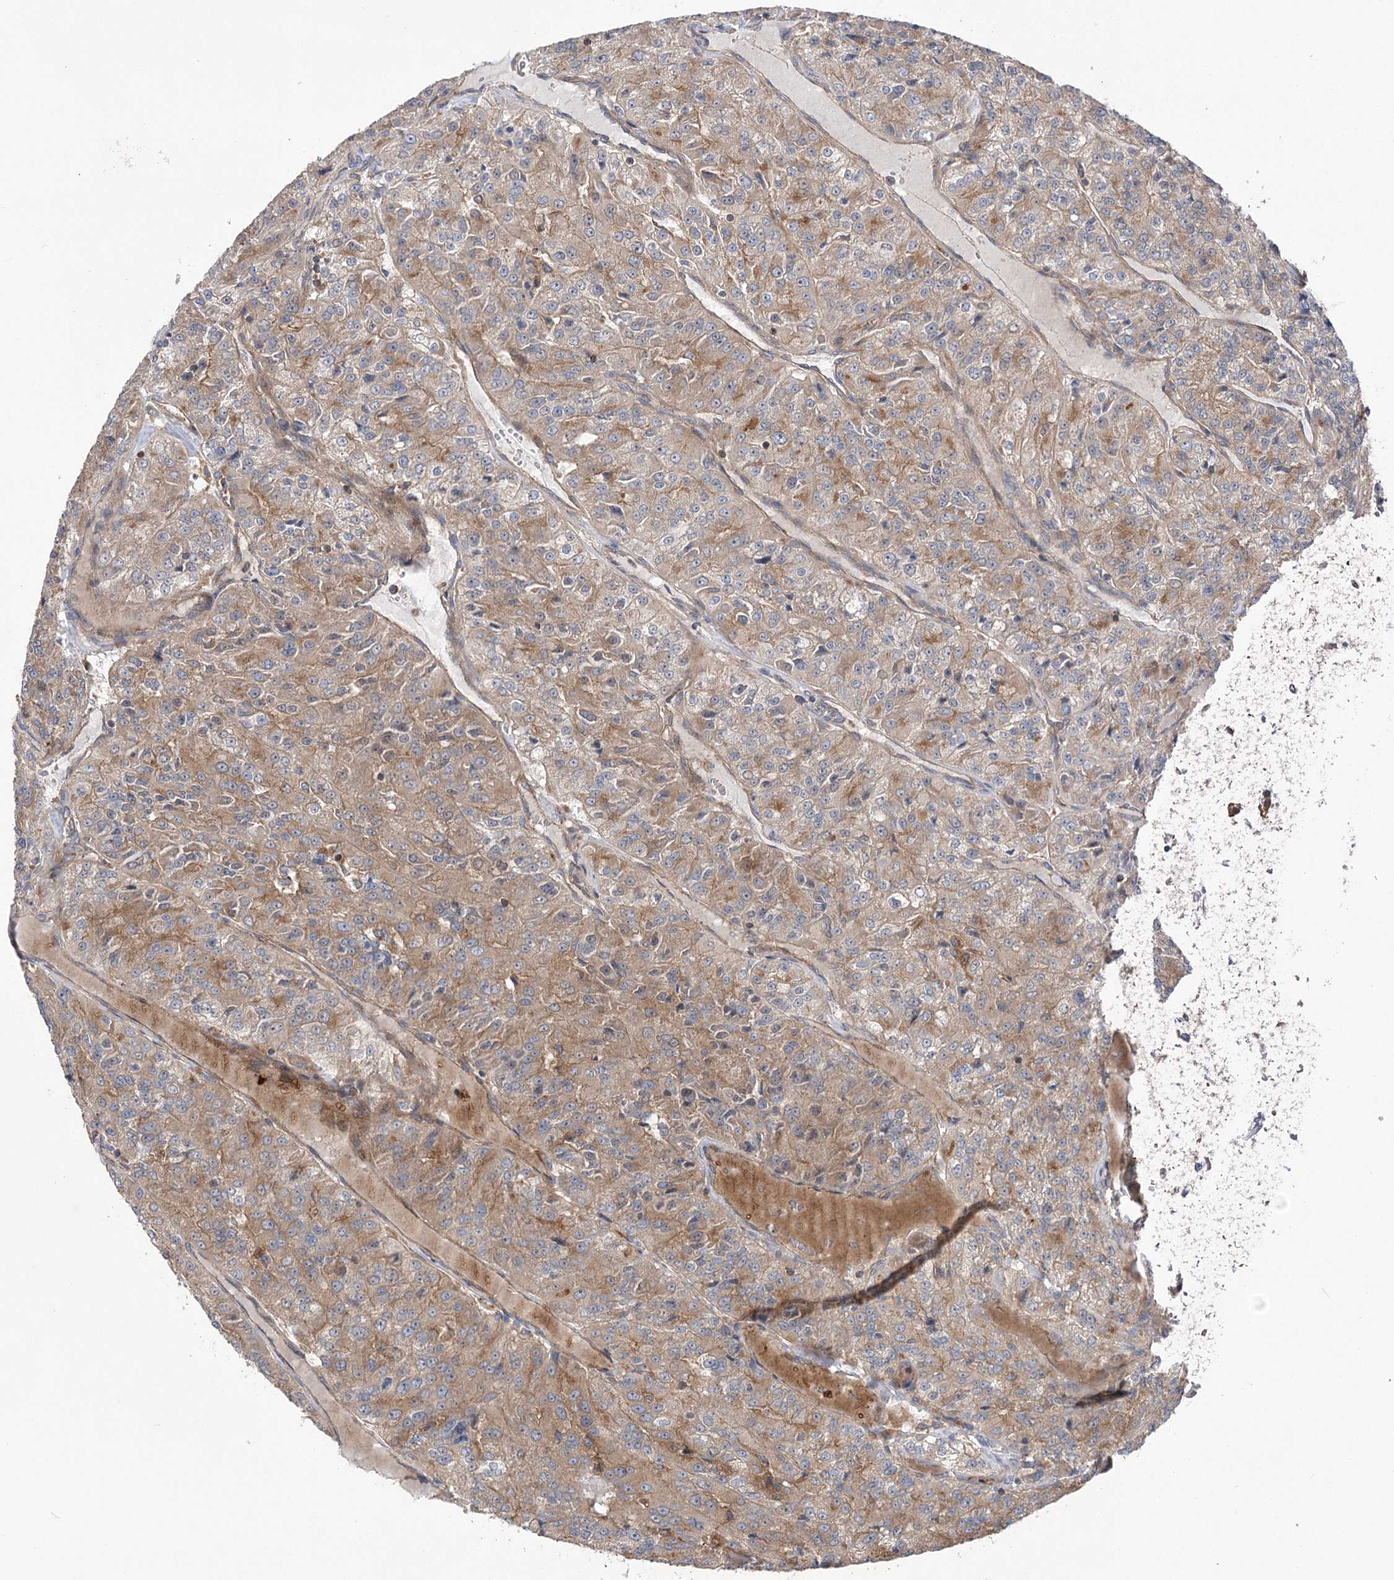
{"staining": {"intensity": "weak", "quantity": ">75%", "location": "cytoplasmic/membranous"}, "tissue": "renal cancer", "cell_type": "Tumor cells", "image_type": "cancer", "snomed": [{"axis": "morphology", "description": "Adenocarcinoma, NOS"}, {"axis": "topography", "description": "Kidney"}], "caption": "There is low levels of weak cytoplasmic/membranous staining in tumor cells of renal cancer, as demonstrated by immunohistochemical staining (brown color).", "gene": "VPS37B", "patient": {"sex": "female", "age": 63}}